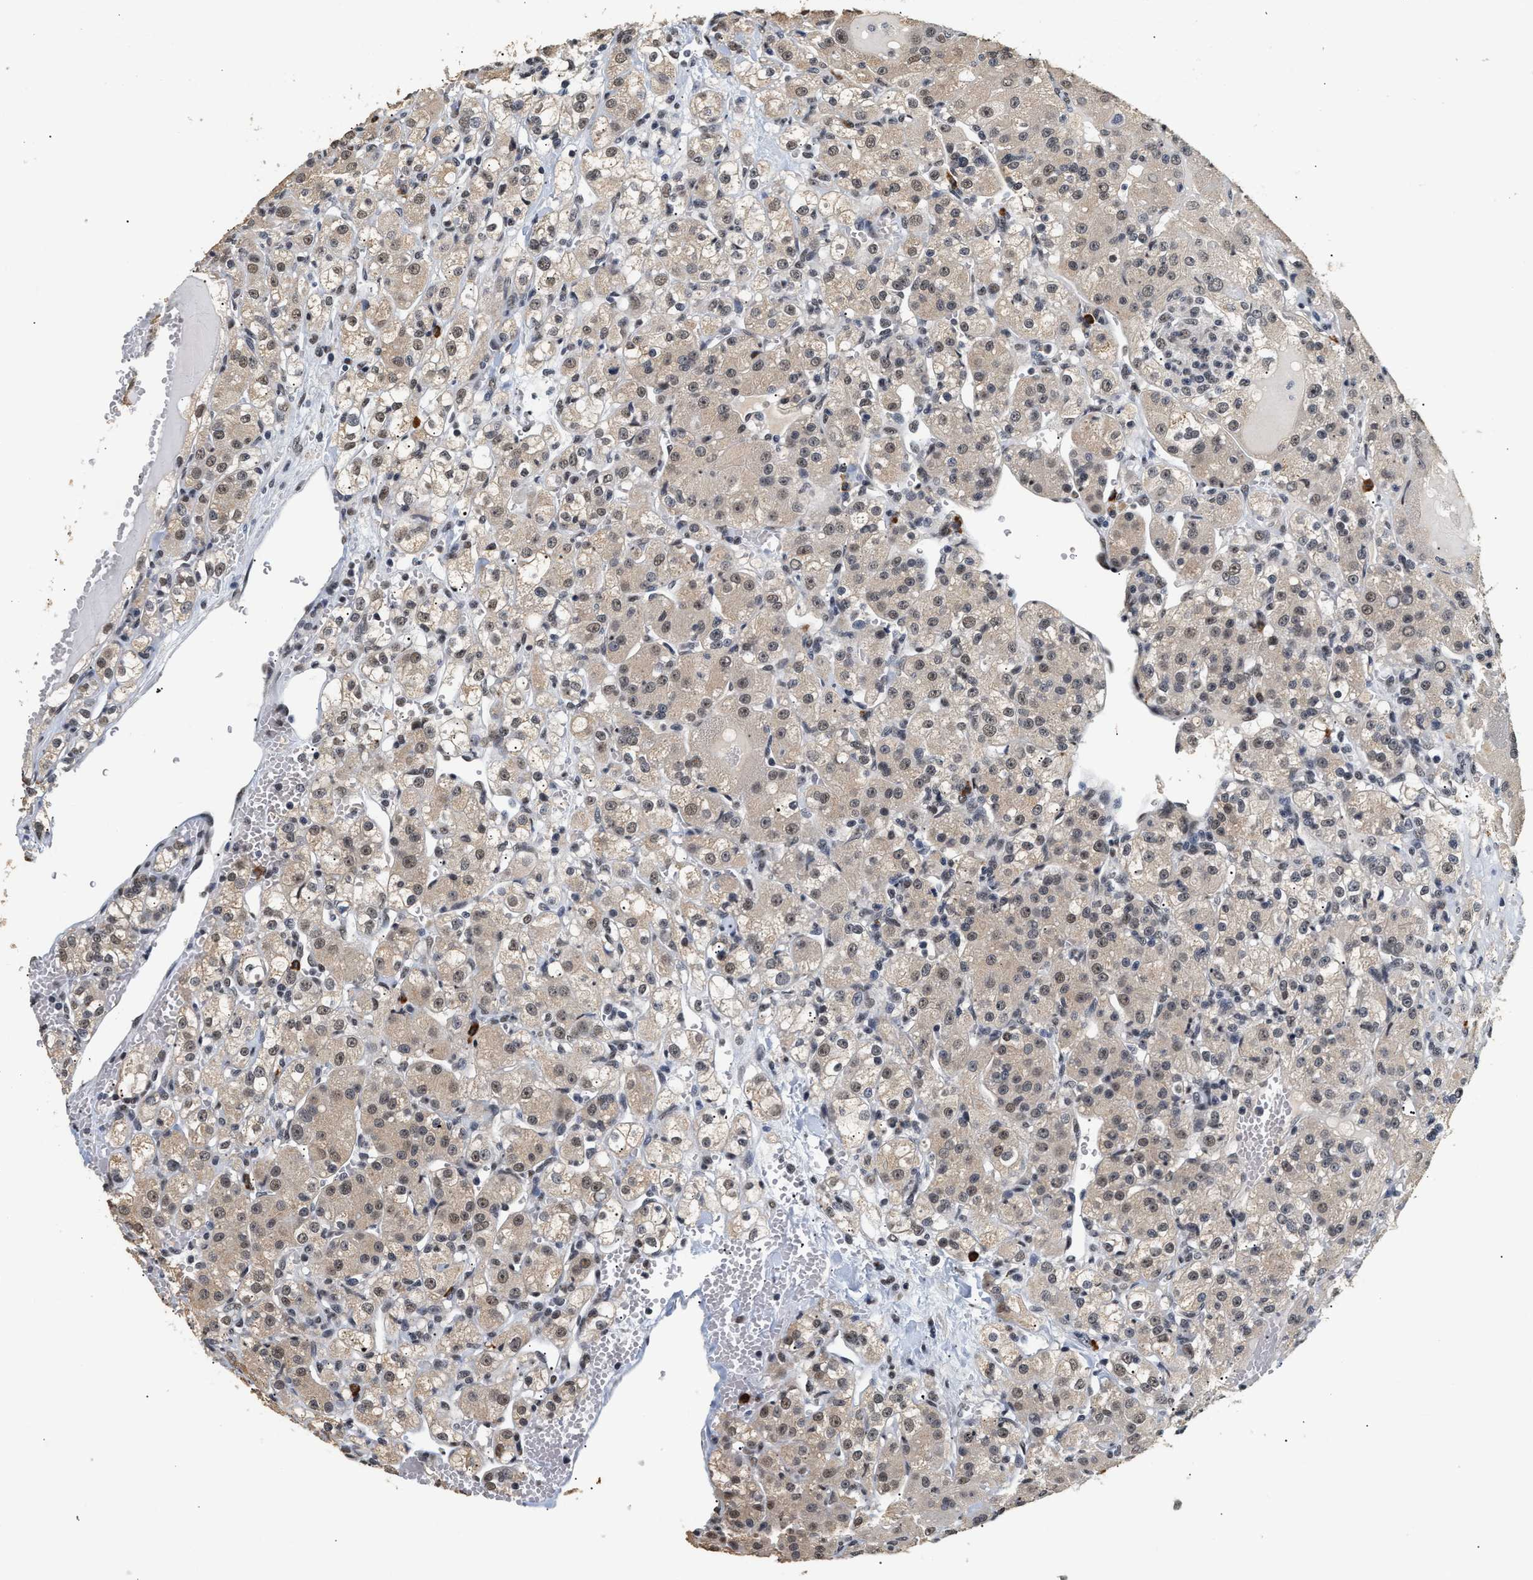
{"staining": {"intensity": "weak", "quantity": ">75%", "location": "cytoplasmic/membranous,nuclear"}, "tissue": "renal cancer", "cell_type": "Tumor cells", "image_type": "cancer", "snomed": [{"axis": "morphology", "description": "Normal tissue, NOS"}, {"axis": "morphology", "description": "Adenocarcinoma, NOS"}, {"axis": "topography", "description": "Kidney"}], "caption": "Renal cancer (adenocarcinoma) stained for a protein (brown) reveals weak cytoplasmic/membranous and nuclear positive positivity in about >75% of tumor cells.", "gene": "THOC1", "patient": {"sex": "male", "age": 61}}